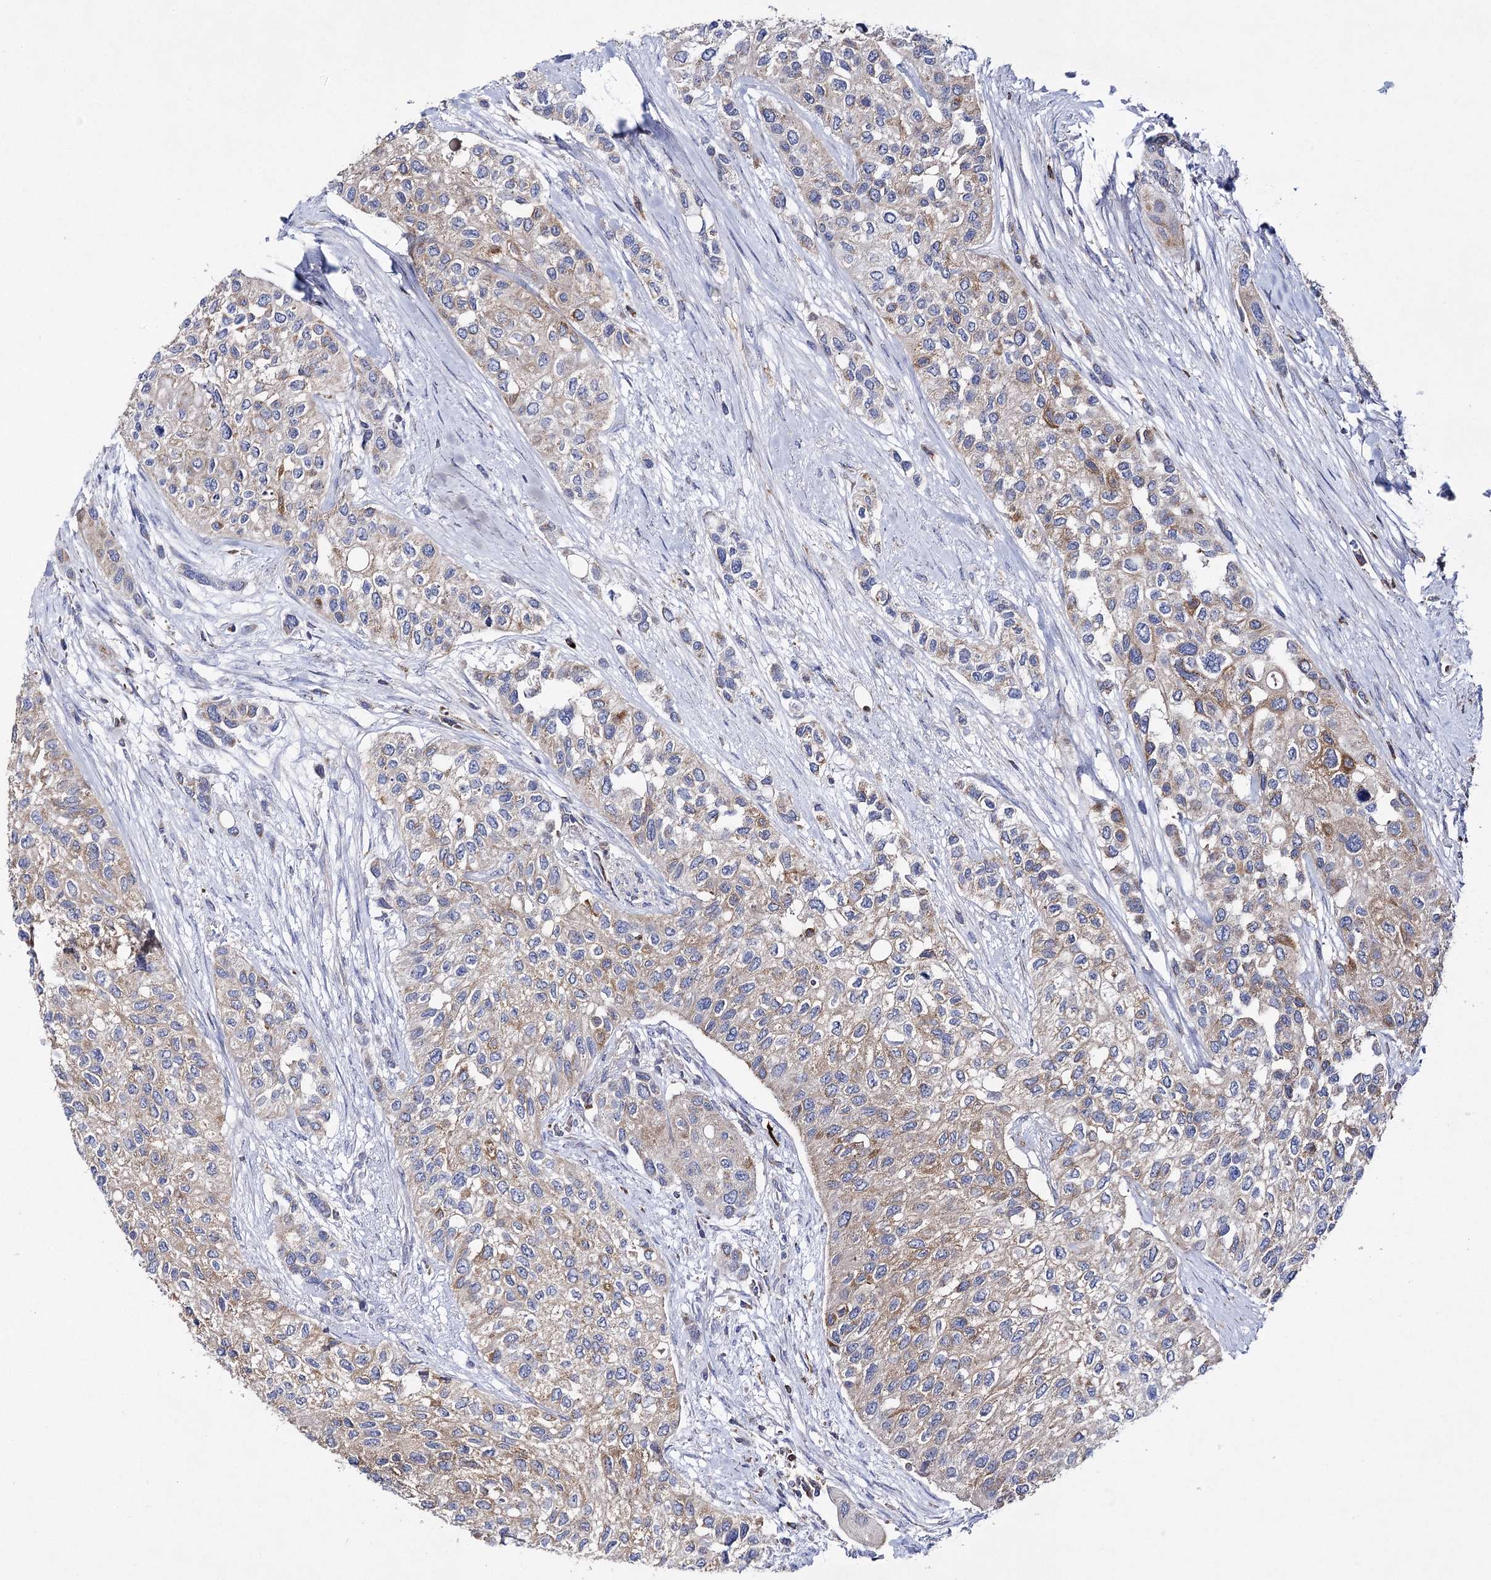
{"staining": {"intensity": "moderate", "quantity": "25%-75%", "location": "cytoplasmic/membranous"}, "tissue": "urothelial cancer", "cell_type": "Tumor cells", "image_type": "cancer", "snomed": [{"axis": "morphology", "description": "Normal tissue, NOS"}, {"axis": "morphology", "description": "Urothelial carcinoma, High grade"}, {"axis": "topography", "description": "Vascular tissue"}, {"axis": "topography", "description": "Urinary bladder"}], "caption": "Brown immunohistochemical staining in urothelial cancer exhibits moderate cytoplasmic/membranous positivity in approximately 25%-75% of tumor cells.", "gene": "COX15", "patient": {"sex": "female", "age": 56}}